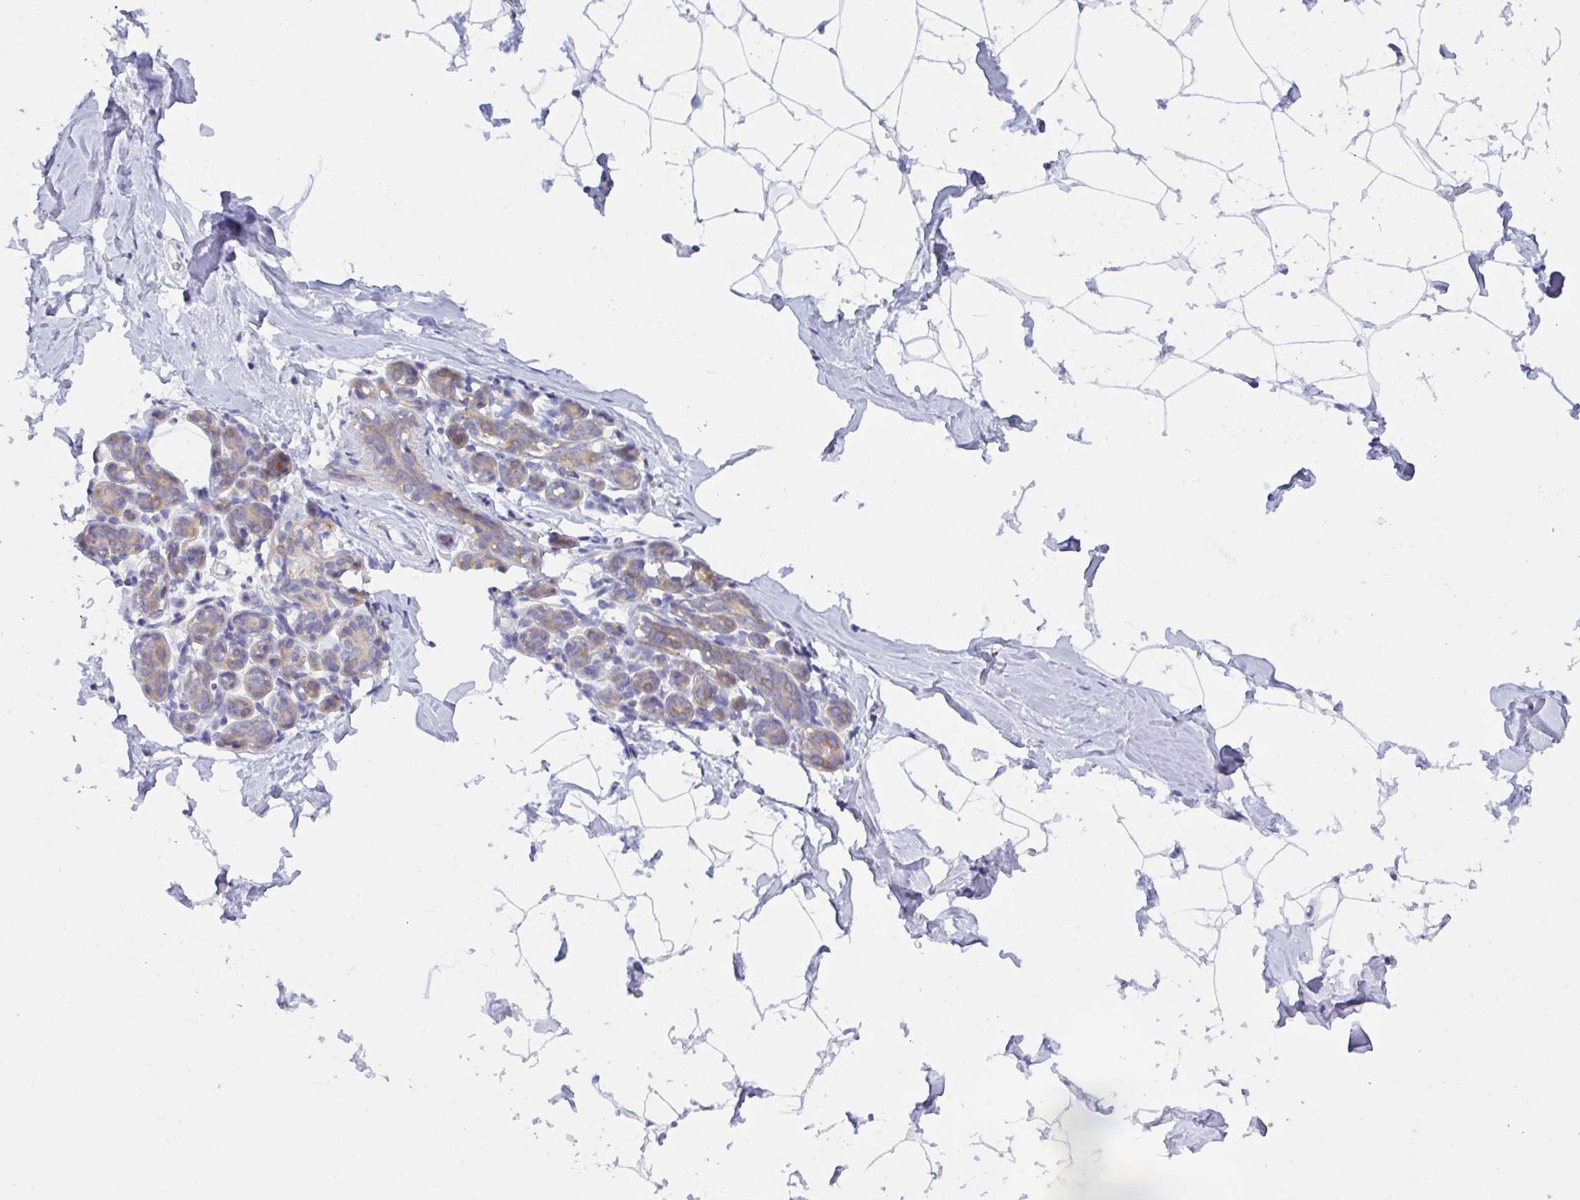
{"staining": {"intensity": "negative", "quantity": "none", "location": "none"}, "tissue": "breast", "cell_type": "Adipocytes", "image_type": "normal", "snomed": [{"axis": "morphology", "description": "Normal tissue, NOS"}, {"axis": "topography", "description": "Breast"}], "caption": "This is an immunohistochemistry micrograph of benign human breast. There is no positivity in adipocytes.", "gene": "SLC30A6", "patient": {"sex": "female", "age": 32}}